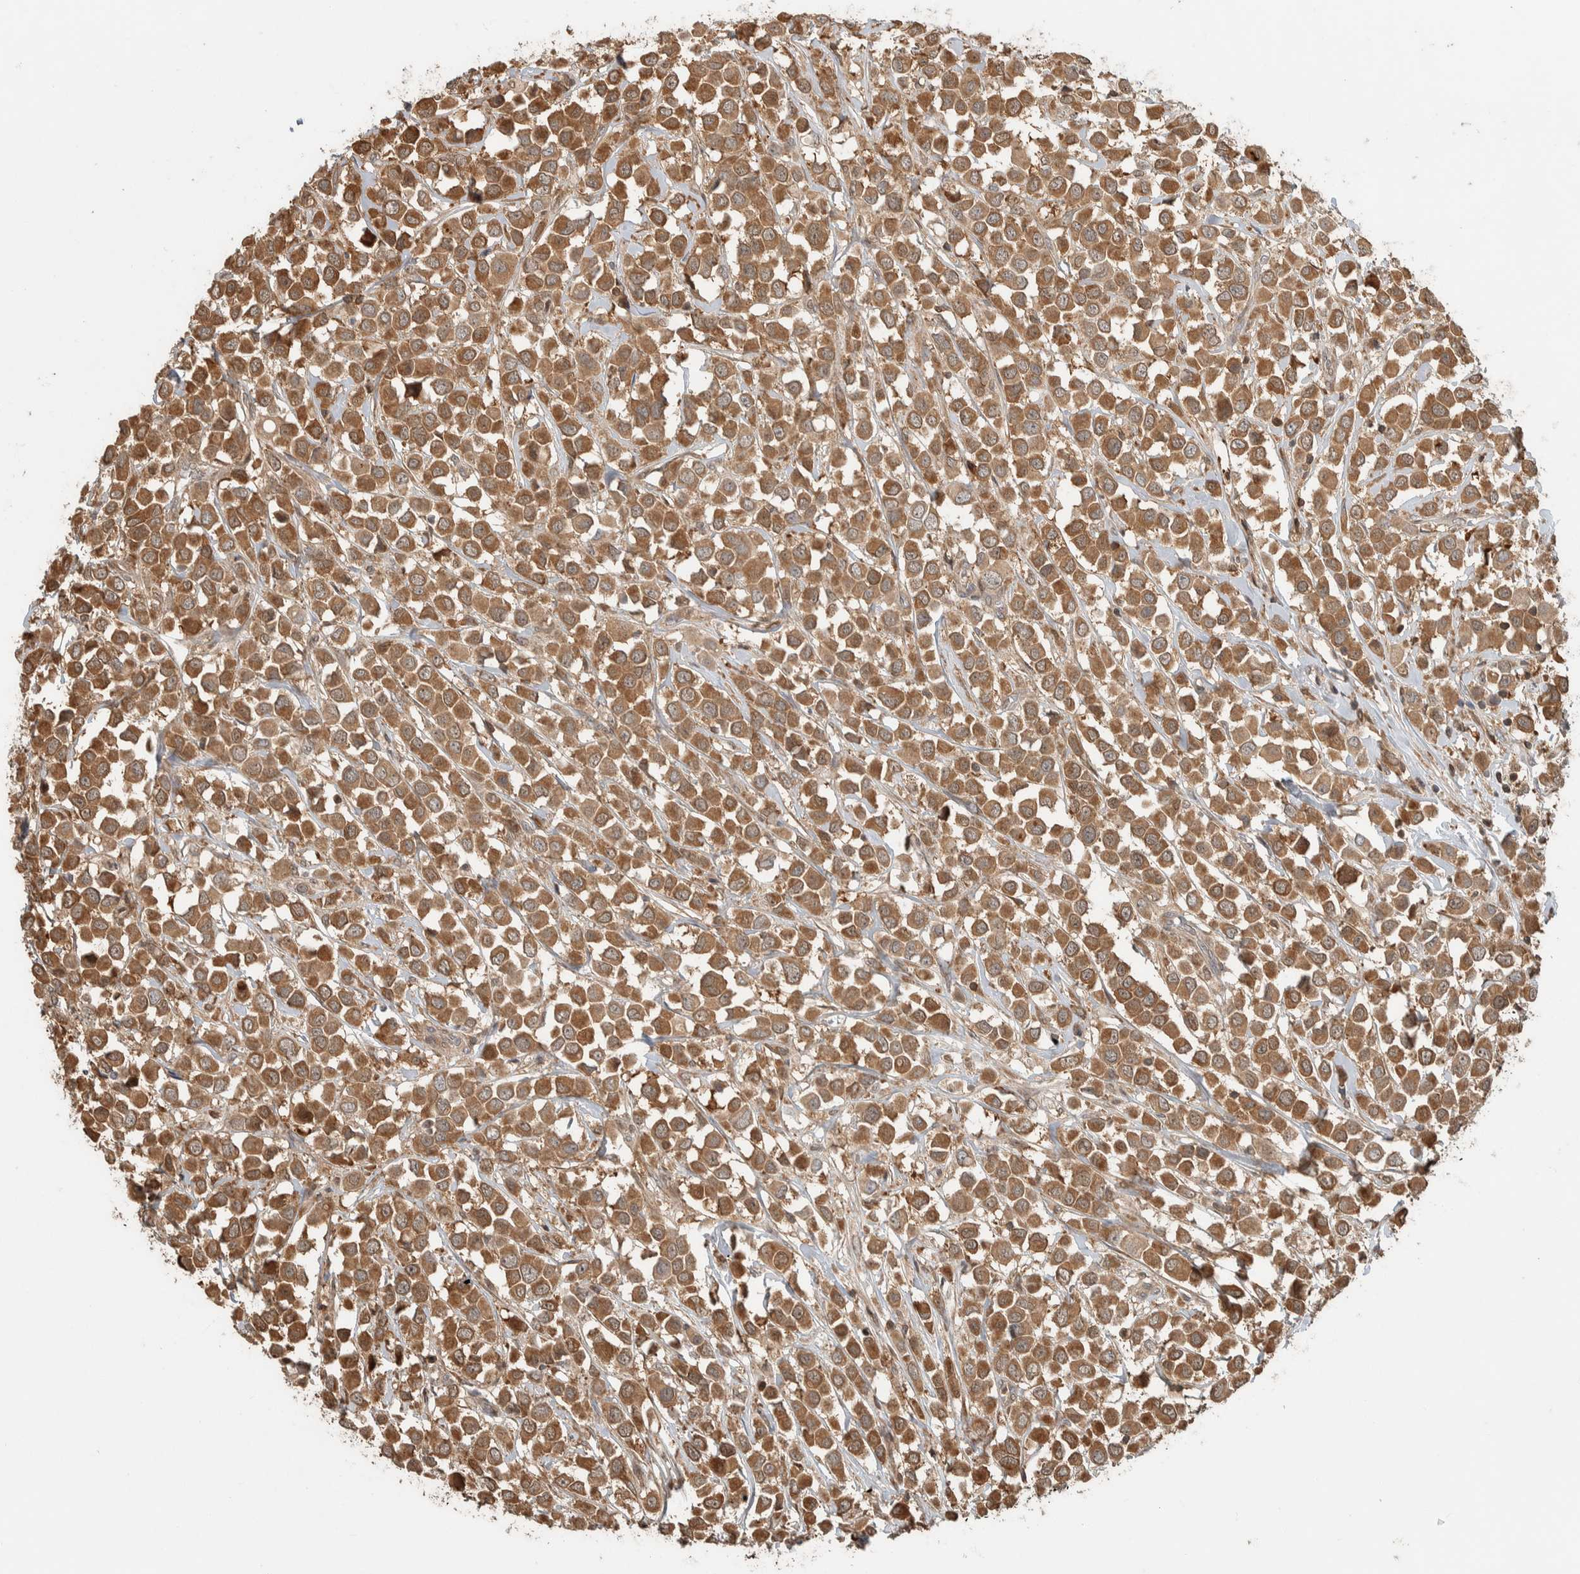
{"staining": {"intensity": "moderate", "quantity": ">75%", "location": "cytoplasmic/membranous"}, "tissue": "breast cancer", "cell_type": "Tumor cells", "image_type": "cancer", "snomed": [{"axis": "morphology", "description": "Duct carcinoma"}, {"axis": "topography", "description": "Breast"}], "caption": "Tumor cells exhibit medium levels of moderate cytoplasmic/membranous expression in approximately >75% of cells in human breast cancer.", "gene": "CNTROB", "patient": {"sex": "female", "age": 61}}